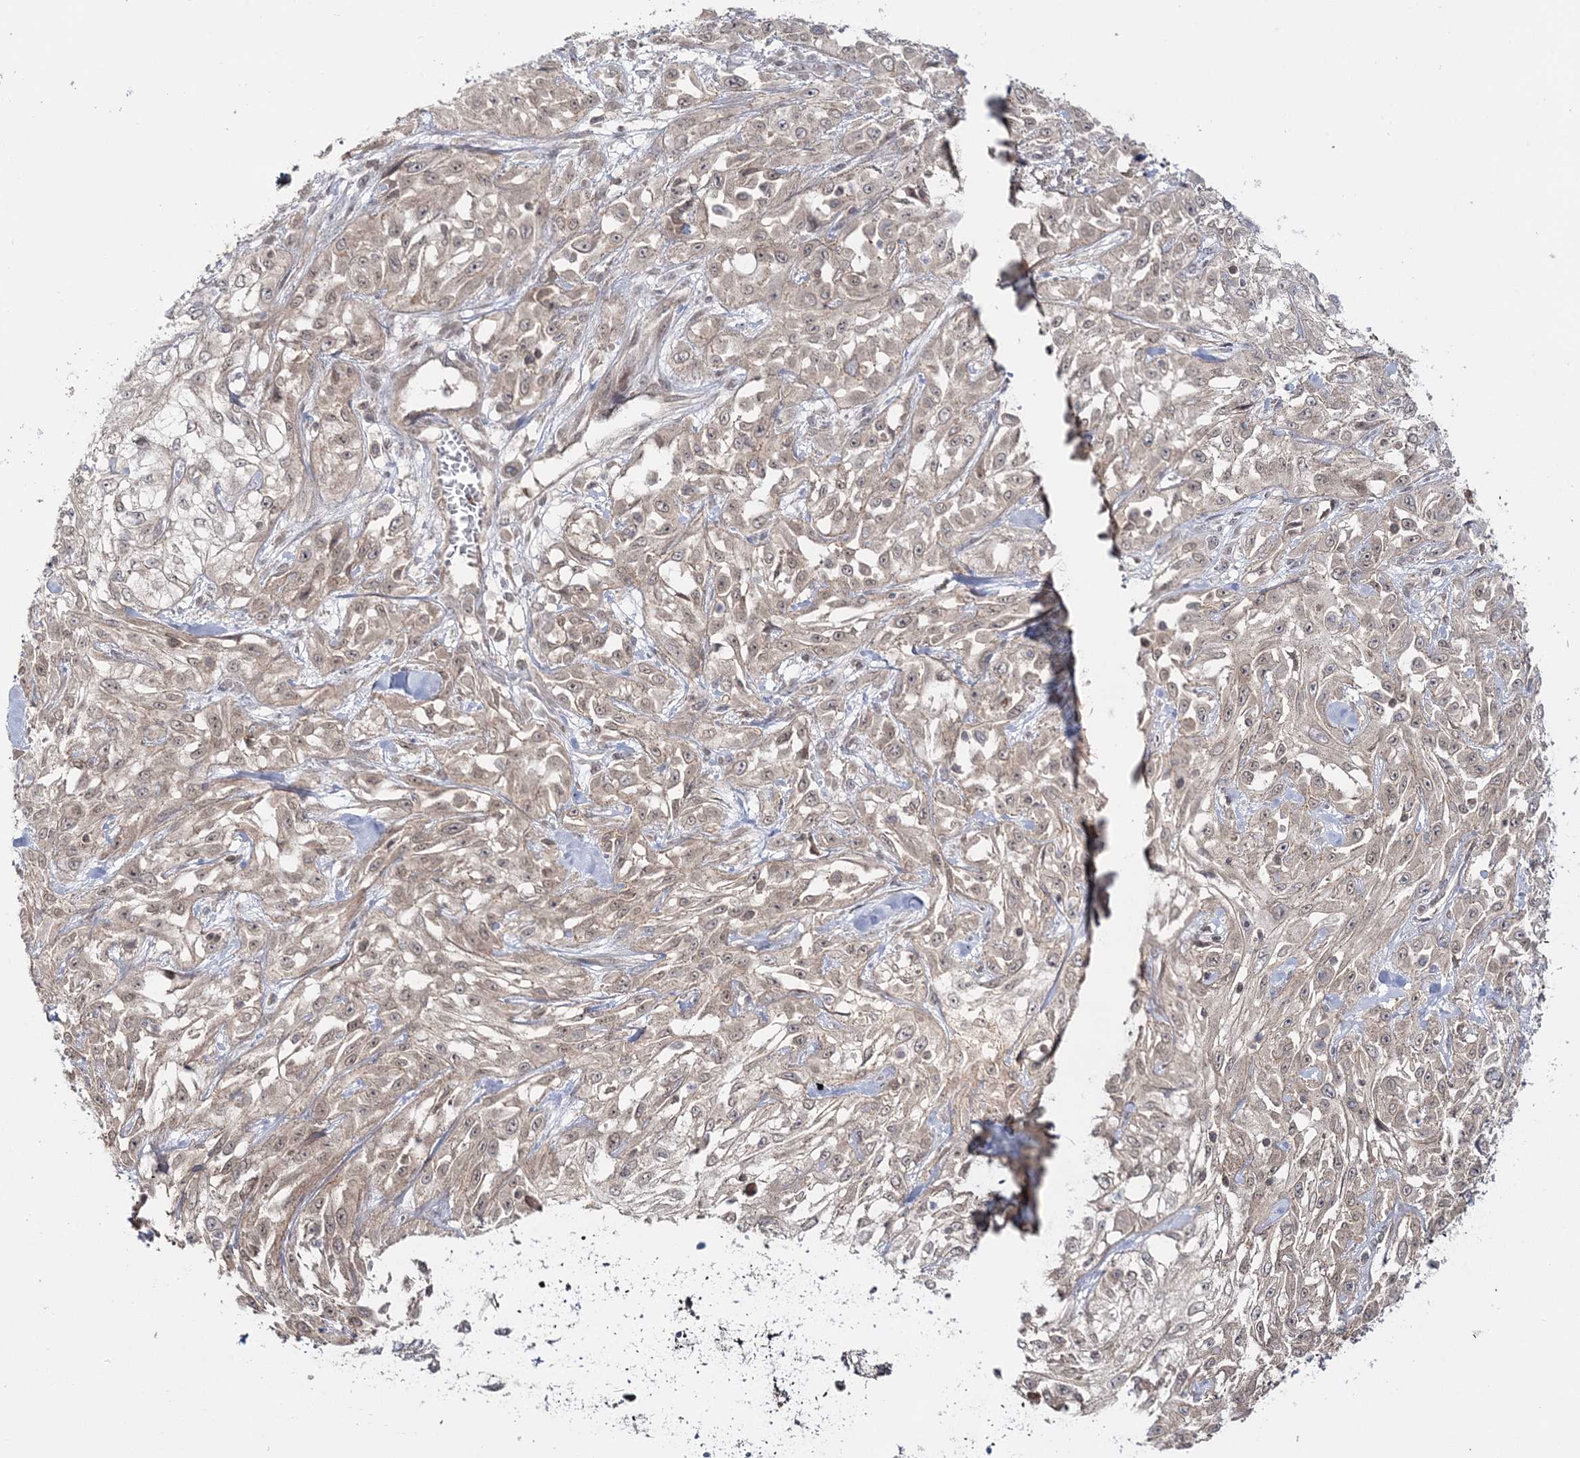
{"staining": {"intensity": "weak", "quantity": "25%-75%", "location": "cytoplasmic/membranous"}, "tissue": "skin cancer", "cell_type": "Tumor cells", "image_type": "cancer", "snomed": [{"axis": "morphology", "description": "Squamous cell carcinoma, NOS"}, {"axis": "morphology", "description": "Squamous cell carcinoma, metastatic, NOS"}, {"axis": "topography", "description": "Skin"}, {"axis": "topography", "description": "Lymph node"}], "caption": "Protein expression by immunohistochemistry (IHC) reveals weak cytoplasmic/membranous positivity in approximately 25%-75% of tumor cells in skin squamous cell carcinoma.", "gene": "ZFAND6", "patient": {"sex": "male", "age": 75}}